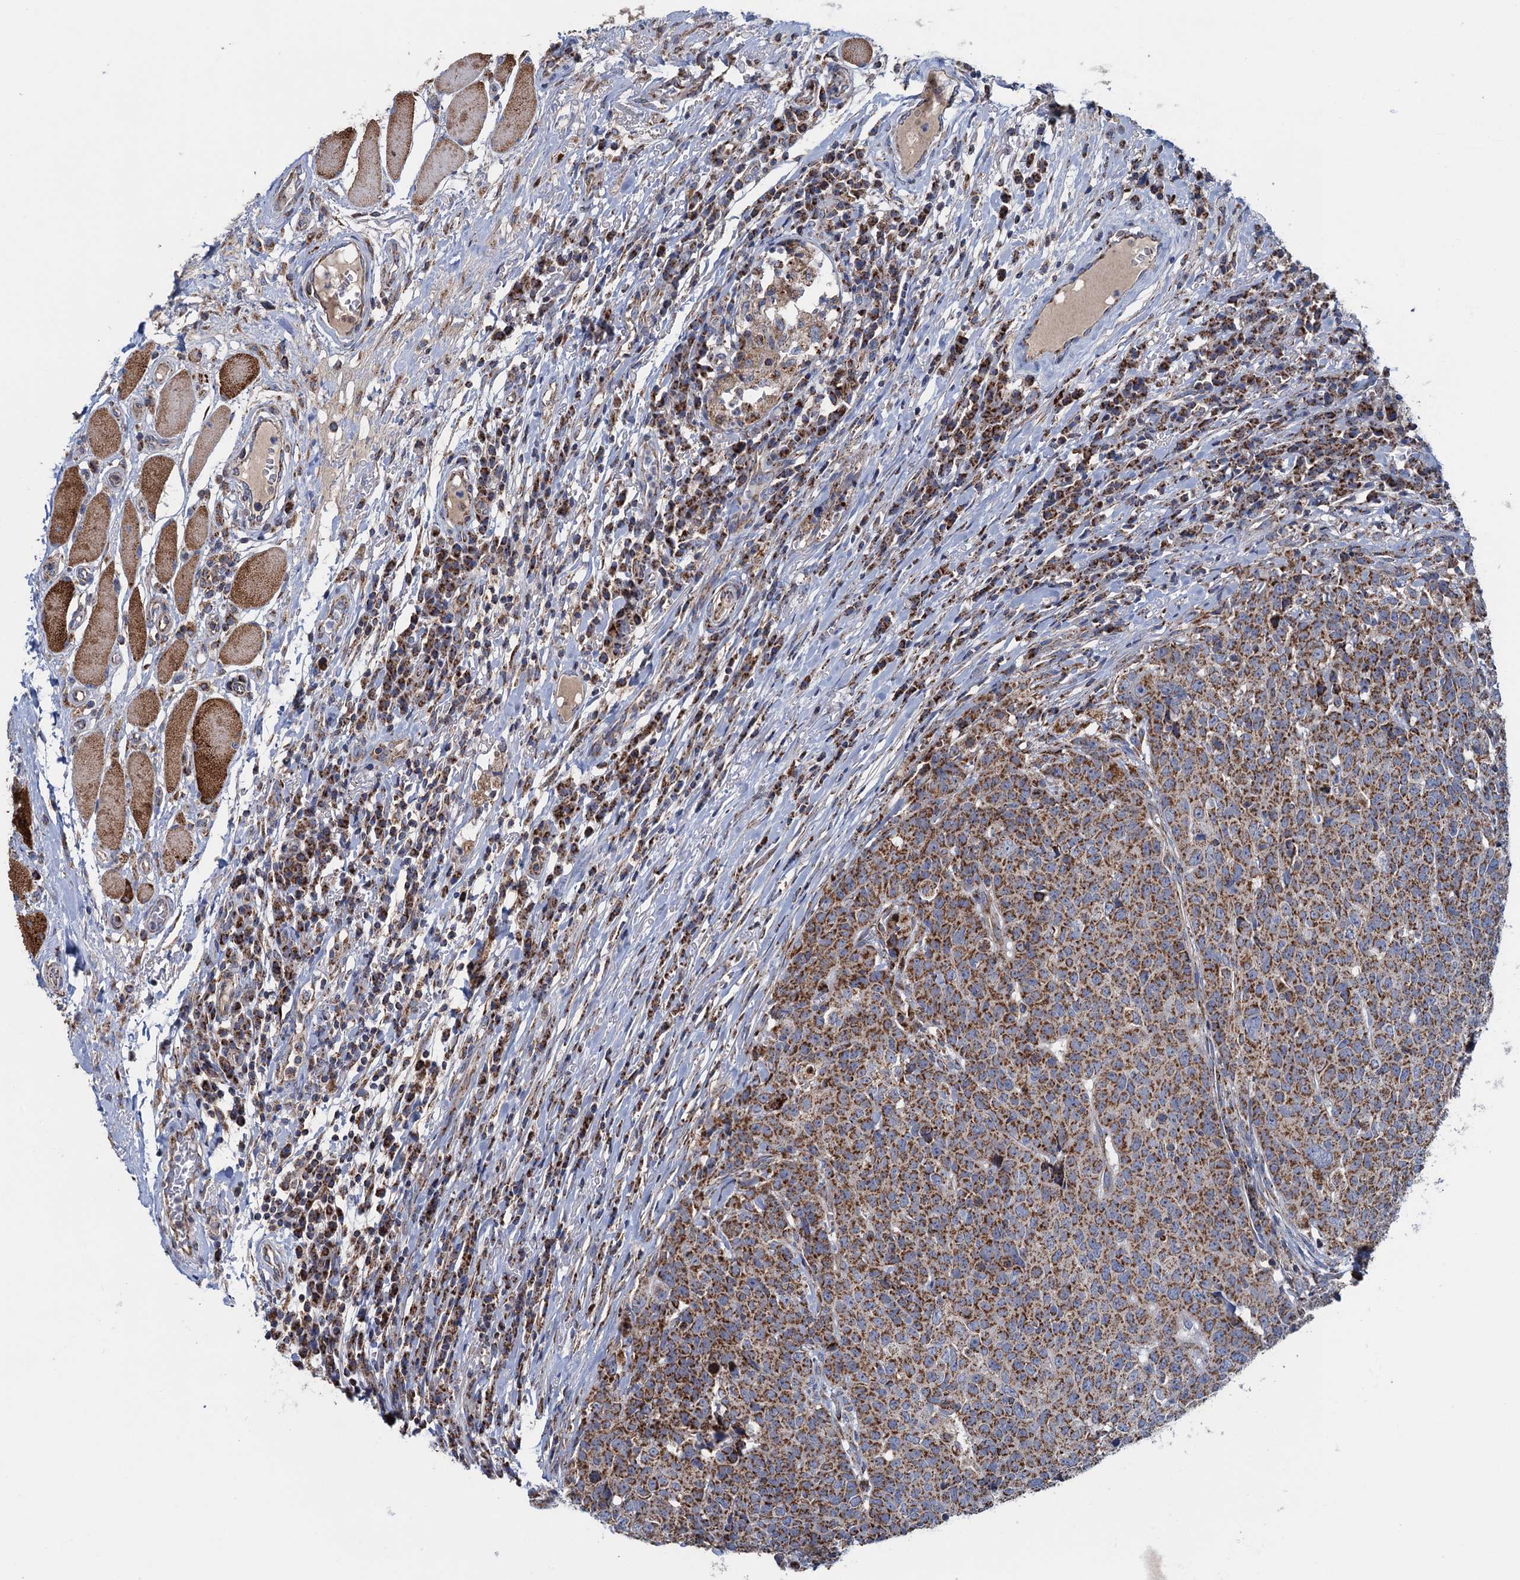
{"staining": {"intensity": "strong", "quantity": ">75%", "location": "cytoplasmic/membranous"}, "tissue": "head and neck cancer", "cell_type": "Tumor cells", "image_type": "cancer", "snomed": [{"axis": "morphology", "description": "Squamous cell carcinoma, NOS"}, {"axis": "topography", "description": "Head-Neck"}], "caption": "Protein staining of squamous cell carcinoma (head and neck) tissue reveals strong cytoplasmic/membranous expression in about >75% of tumor cells. (Brightfield microscopy of DAB IHC at high magnification).", "gene": "GTPBP3", "patient": {"sex": "male", "age": 66}}